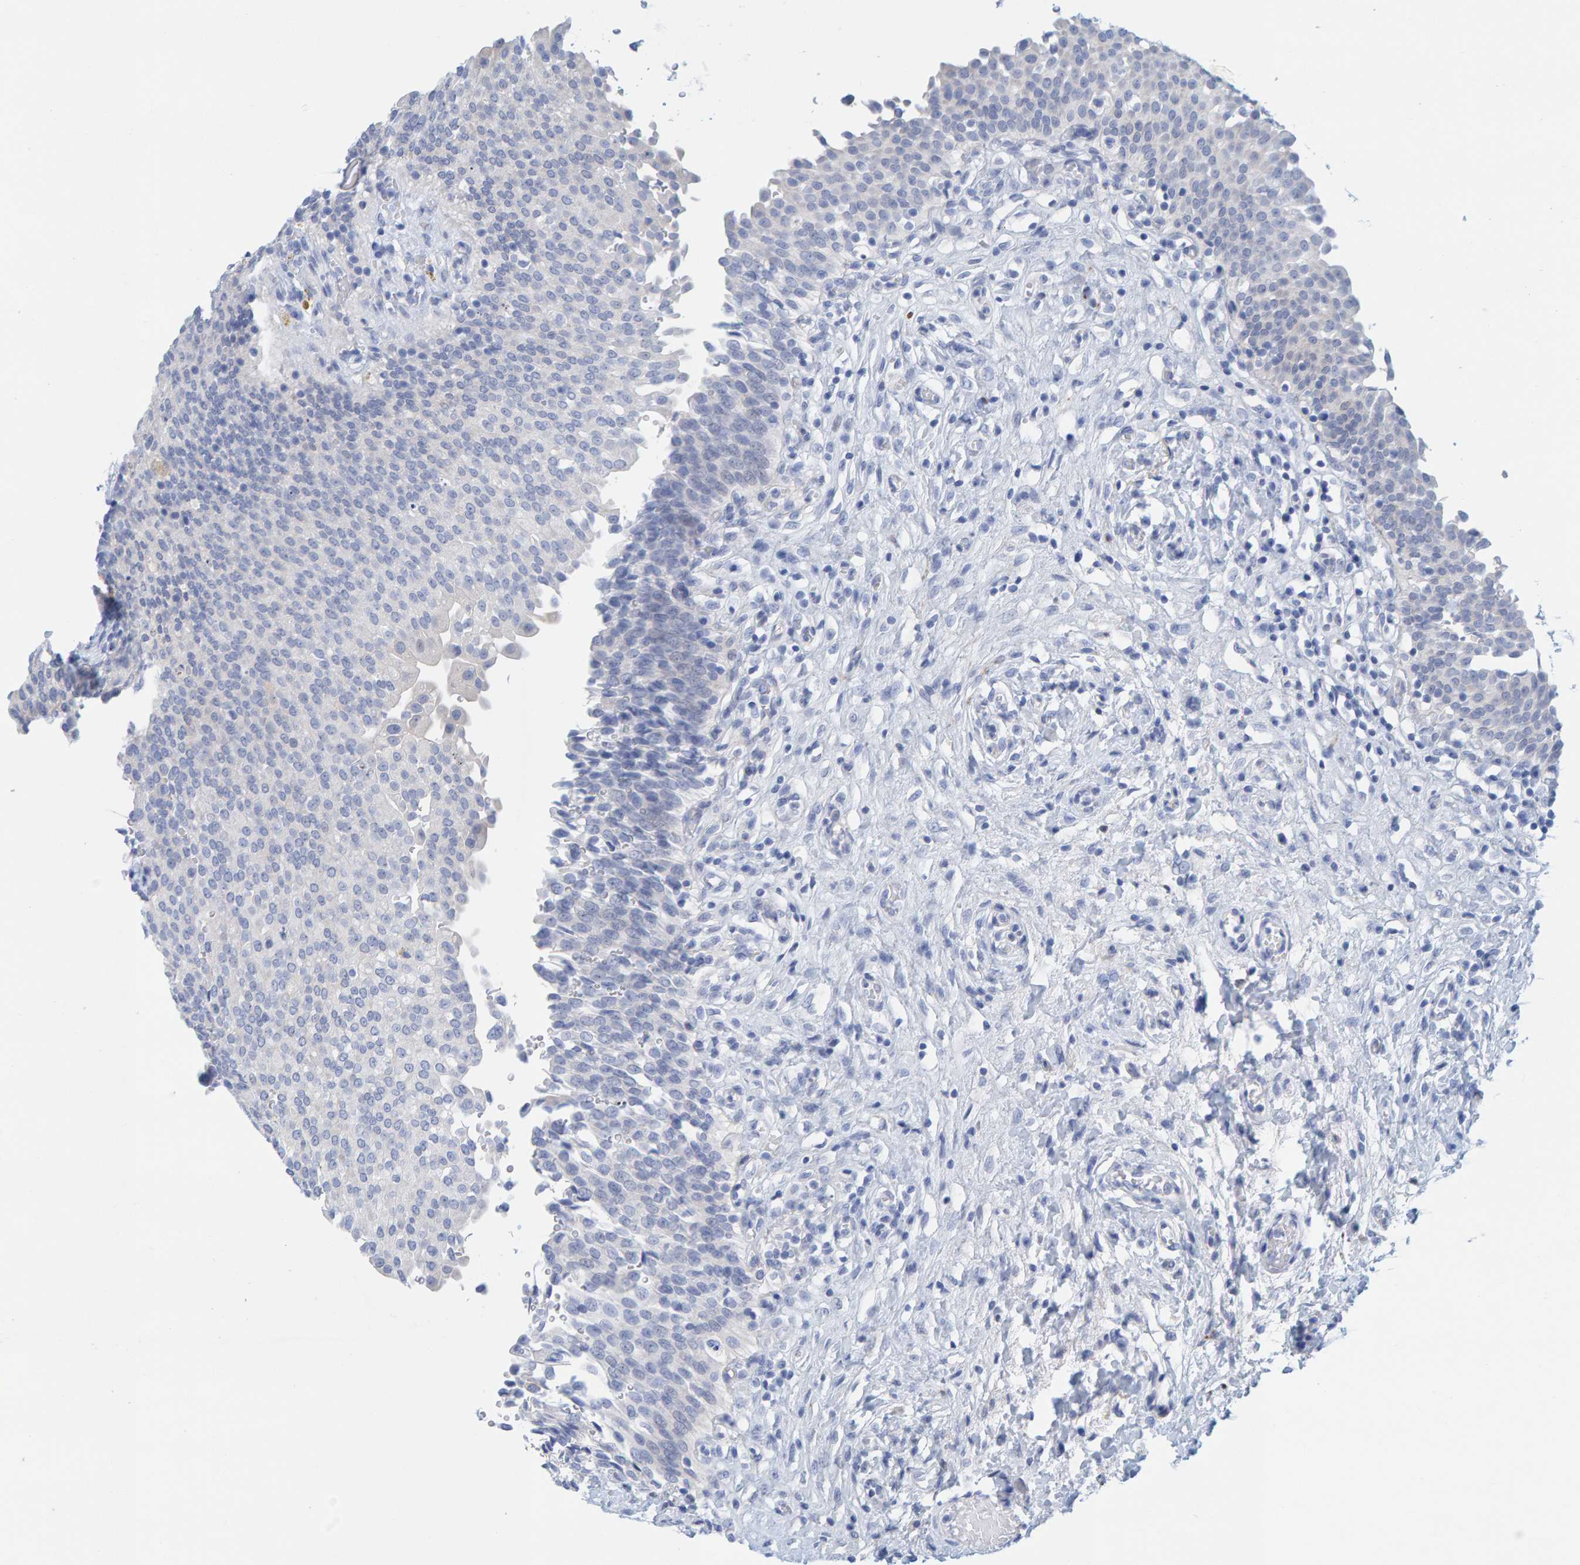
{"staining": {"intensity": "moderate", "quantity": "<25%", "location": "cytoplasmic/membranous"}, "tissue": "urinary bladder", "cell_type": "Urothelial cells", "image_type": "normal", "snomed": [{"axis": "morphology", "description": "Urothelial carcinoma, High grade"}, {"axis": "topography", "description": "Urinary bladder"}], "caption": "Brown immunohistochemical staining in normal urinary bladder shows moderate cytoplasmic/membranous positivity in about <25% of urothelial cells.", "gene": "KLHL11", "patient": {"sex": "male", "age": 46}}